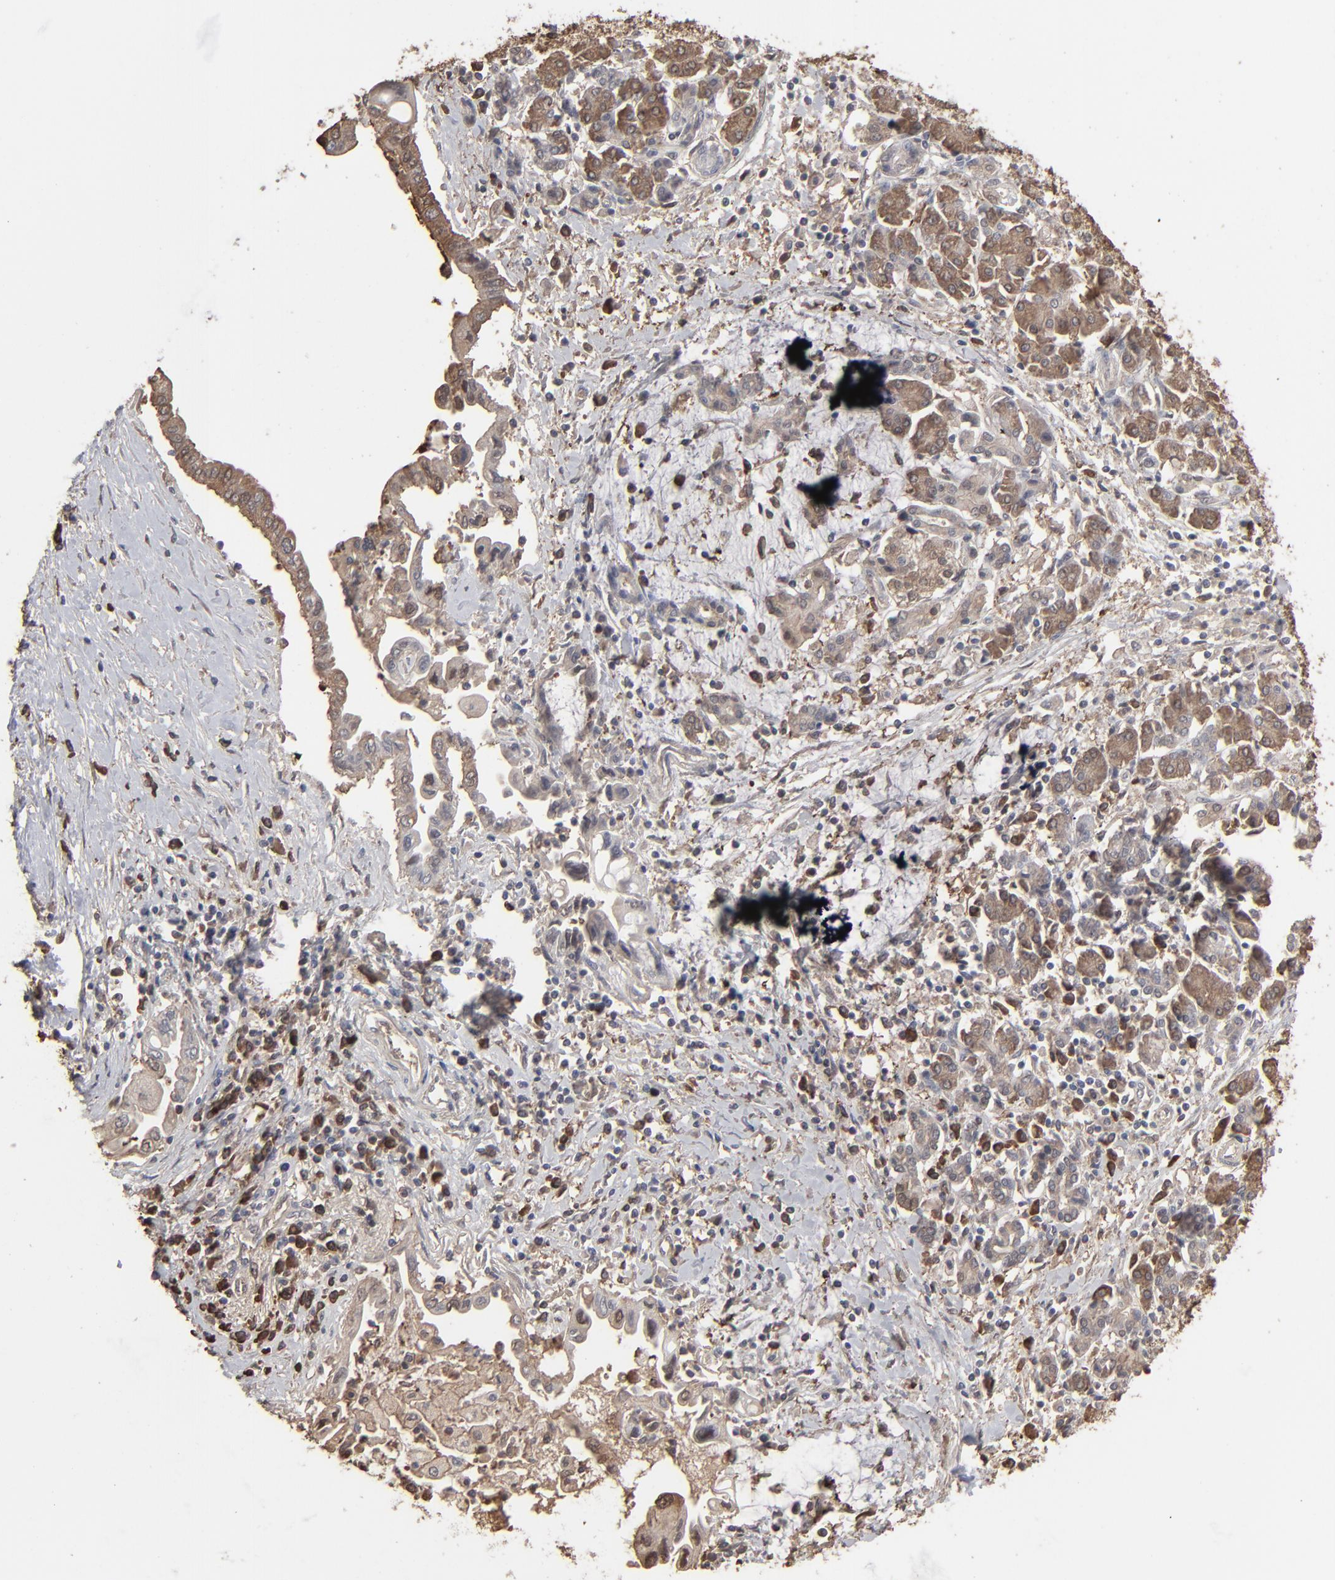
{"staining": {"intensity": "moderate", "quantity": ">75%", "location": "cytoplasmic/membranous,nuclear"}, "tissue": "pancreatic cancer", "cell_type": "Tumor cells", "image_type": "cancer", "snomed": [{"axis": "morphology", "description": "Adenocarcinoma, NOS"}, {"axis": "topography", "description": "Pancreas"}], "caption": "Immunohistochemistry (IHC) histopathology image of neoplastic tissue: human pancreatic adenocarcinoma stained using immunohistochemistry (IHC) demonstrates medium levels of moderate protein expression localized specifically in the cytoplasmic/membranous and nuclear of tumor cells, appearing as a cytoplasmic/membranous and nuclear brown color.", "gene": "NME1-NME2", "patient": {"sex": "female", "age": 57}}